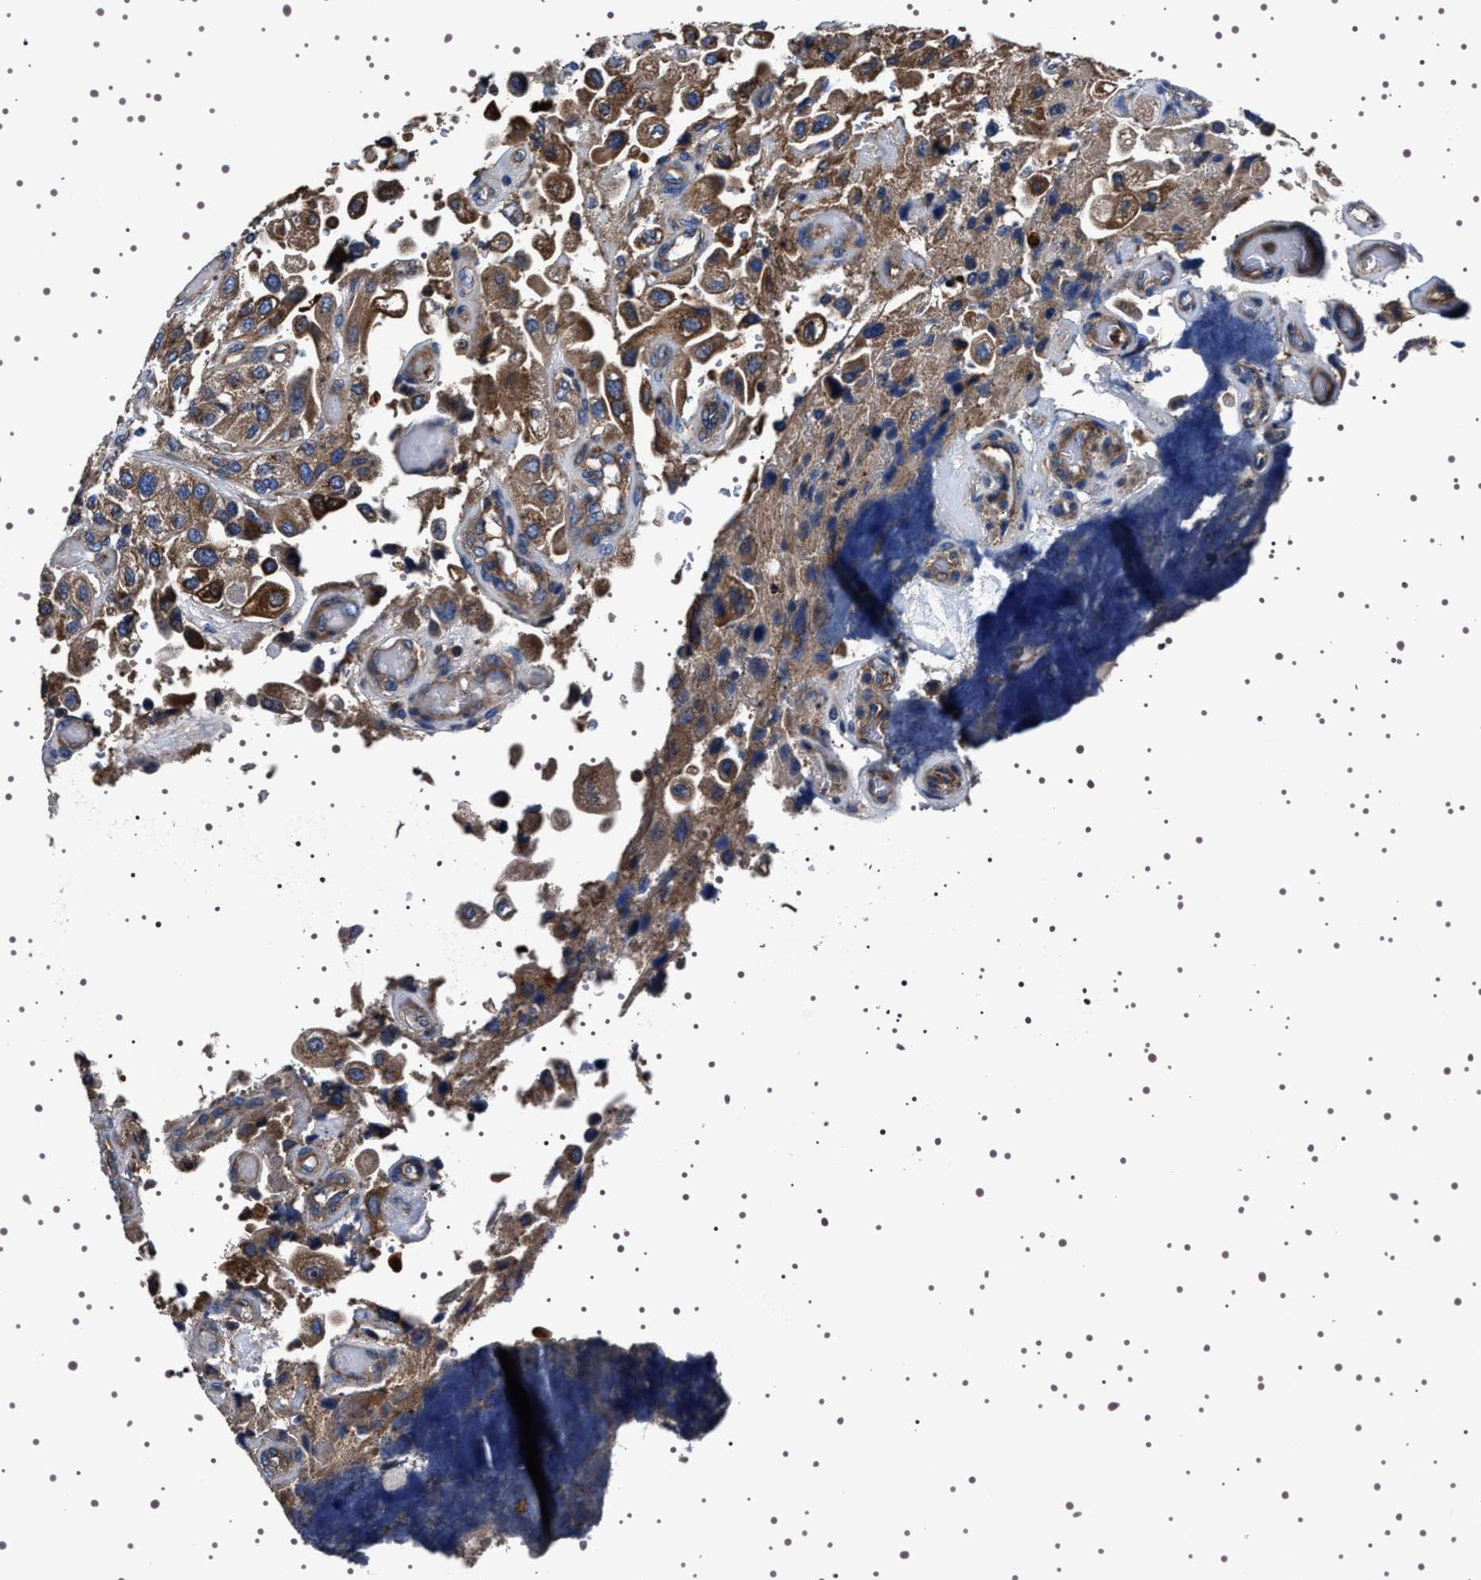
{"staining": {"intensity": "moderate", "quantity": ">75%", "location": "cytoplasmic/membranous"}, "tissue": "urothelial cancer", "cell_type": "Tumor cells", "image_type": "cancer", "snomed": [{"axis": "morphology", "description": "Urothelial carcinoma, High grade"}, {"axis": "topography", "description": "Urinary bladder"}], "caption": "A high-resolution micrograph shows immunohistochemistry (IHC) staining of urothelial cancer, which shows moderate cytoplasmic/membranous staining in about >75% of tumor cells. (DAB (3,3'-diaminobenzidine) = brown stain, brightfield microscopy at high magnification).", "gene": "WDR1", "patient": {"sex": "female", "age": 64}}